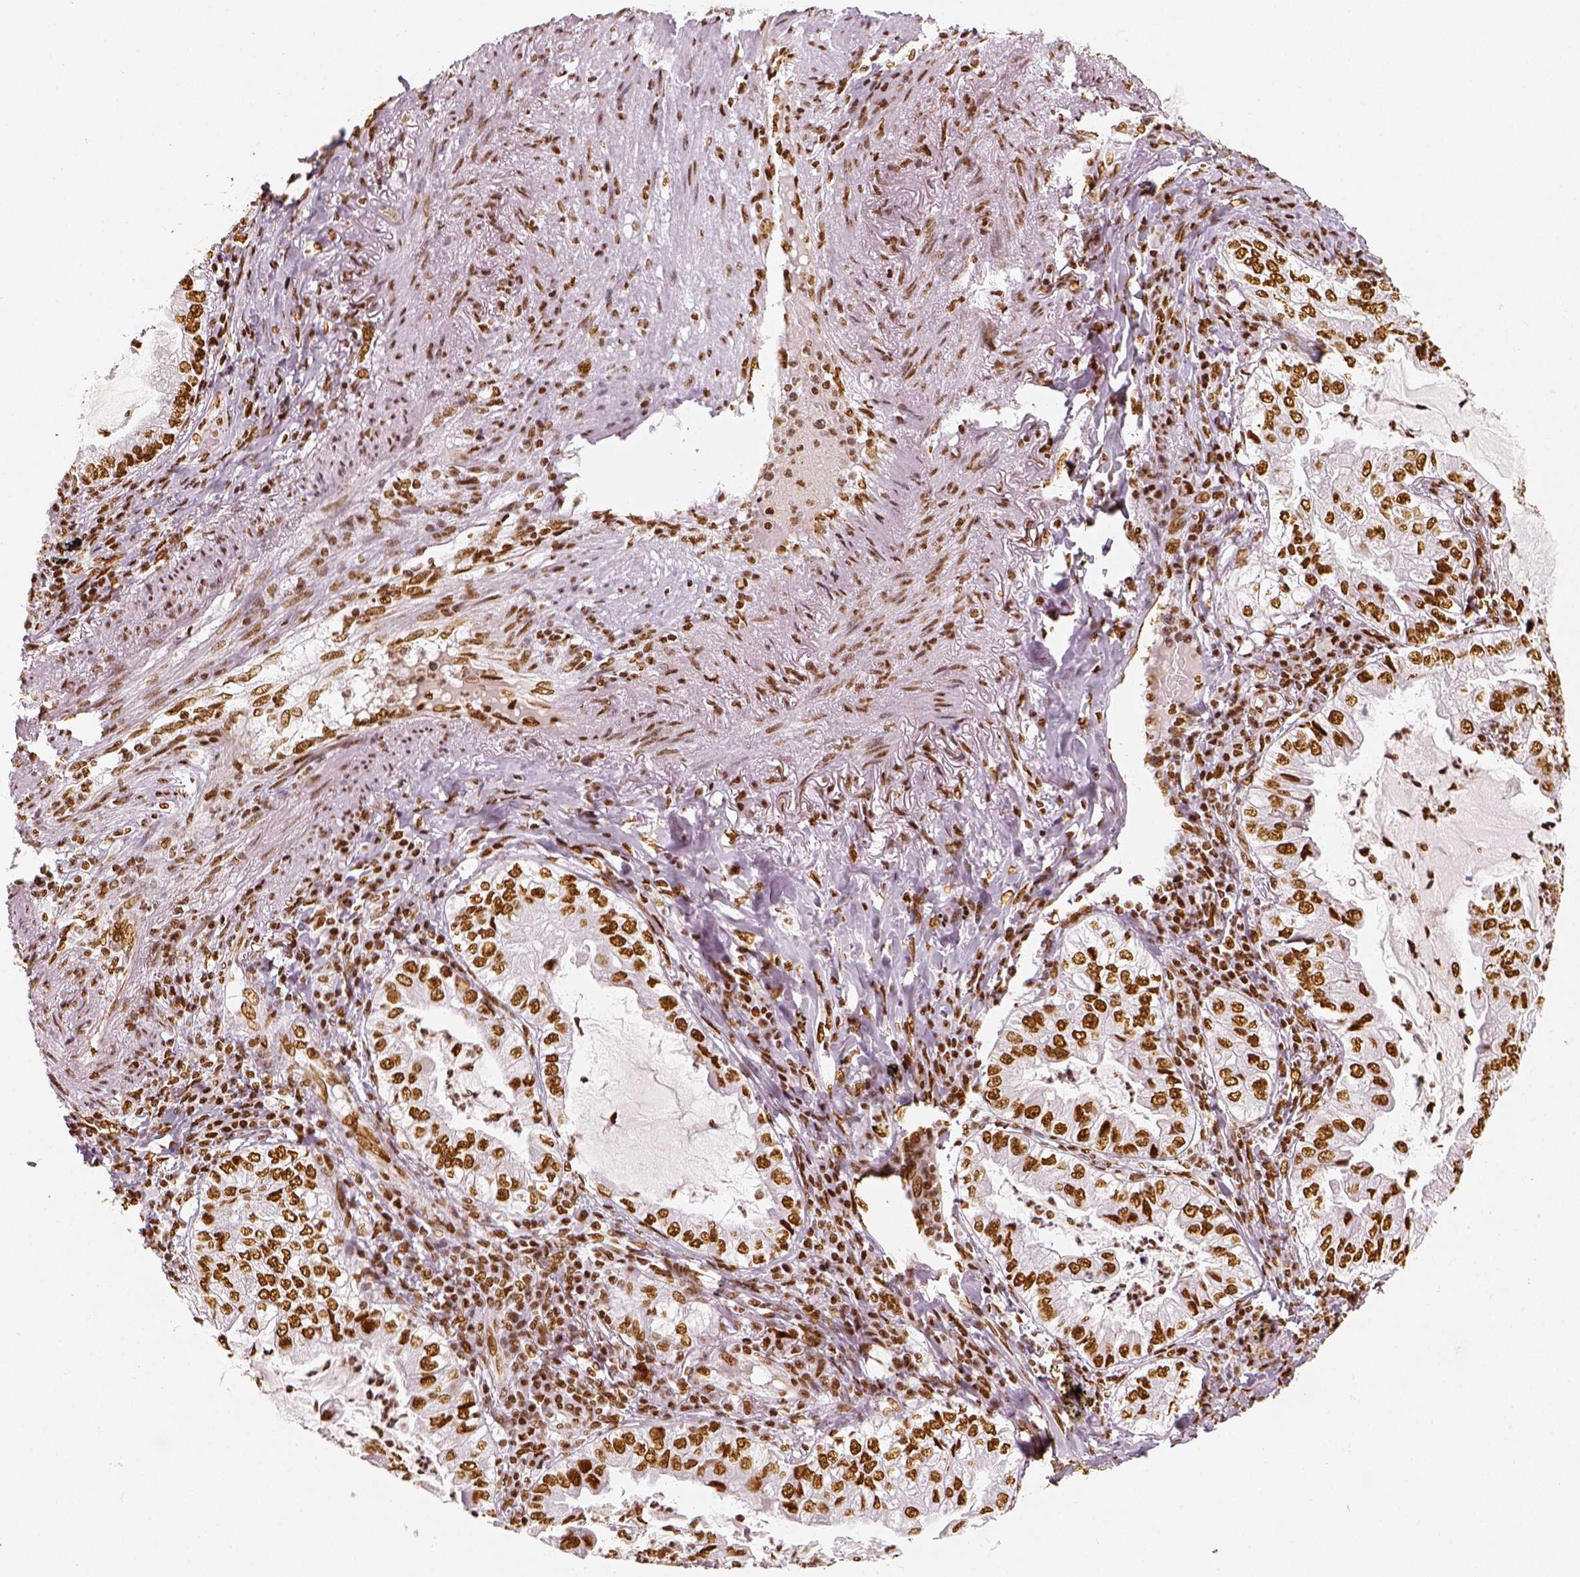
{"staining": {"intensity": "strong", "quantity": ">75%", "location": "nuclear"}, "tissue": "lung cancer", "cell_type": "Tumor cells", "image_type": "cancer", "snomed": [{"axis": "morphology", "description": "Adenocarcinoma, NOS"}, {"axis": "topography", "description": "Lung"}], "caption": "An IHC image of tumor tissue is shown. Protein staining in brown shows strong nuclear positivity in lung adenocarcinoma within tumor cells.", "gene": "KDM5B", "patient": {"sex": "female", "age": 73}}